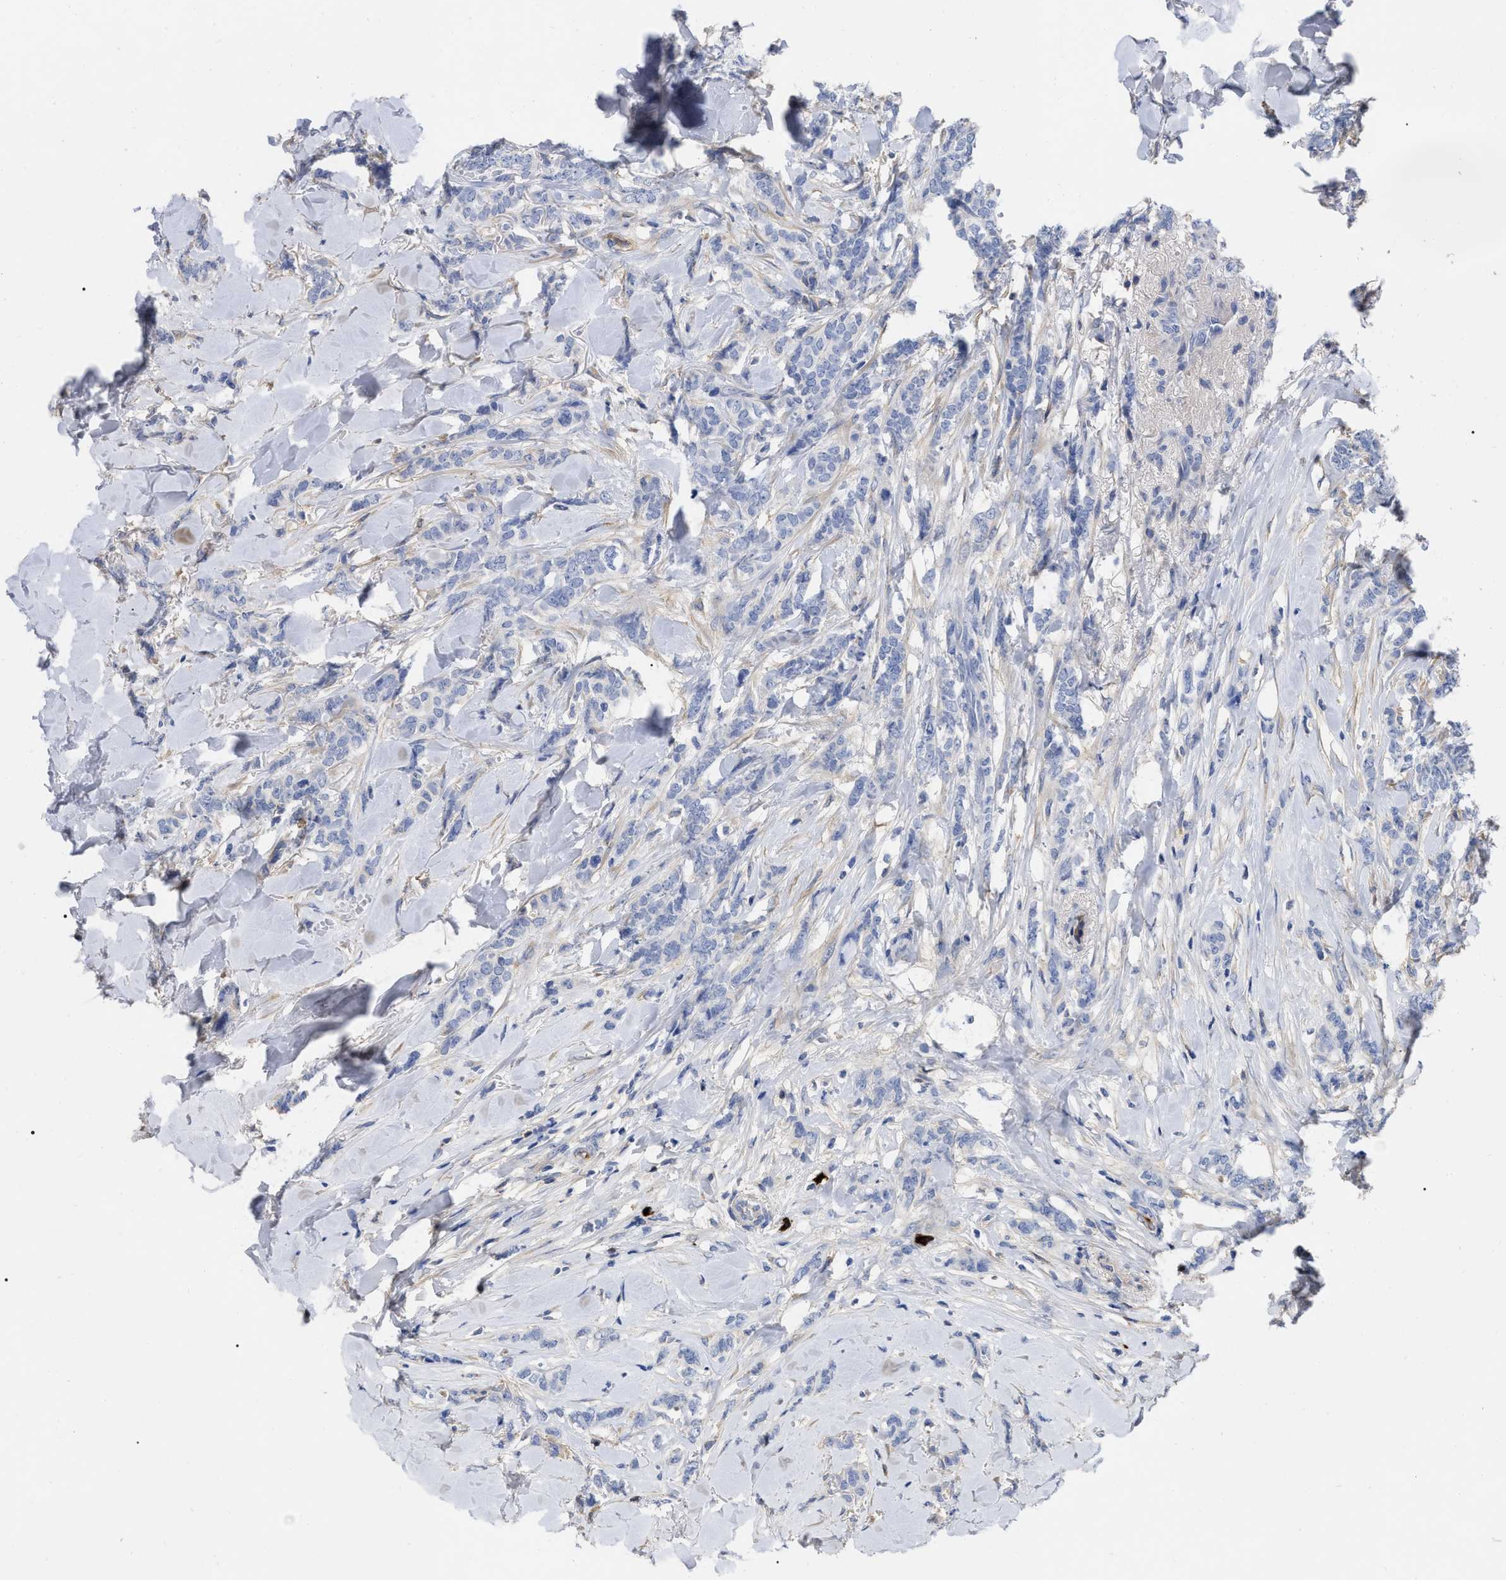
{"staining": {"intensity": "negative", "quantity": "none", "location": "none"}, "tissue": "breast cancer", "cell_type": "Tumor cells", "image_type": "cancer", "snomed": [{"axis": "morphology", "description": "Lobular carcinoma"}, {"axis": "topography", "description": "Skin"}, {"axis": "topography", "description": "Breast"}], "caption": "This micrograph is of lobular carcinoma (breast) stained with IHC to label a protein in brown with the nuclei are counter-stained blue. There is no expression in tumor cells.", "gene": "IGHV5-51", "patient": {"sex": "female", "age": 46}}